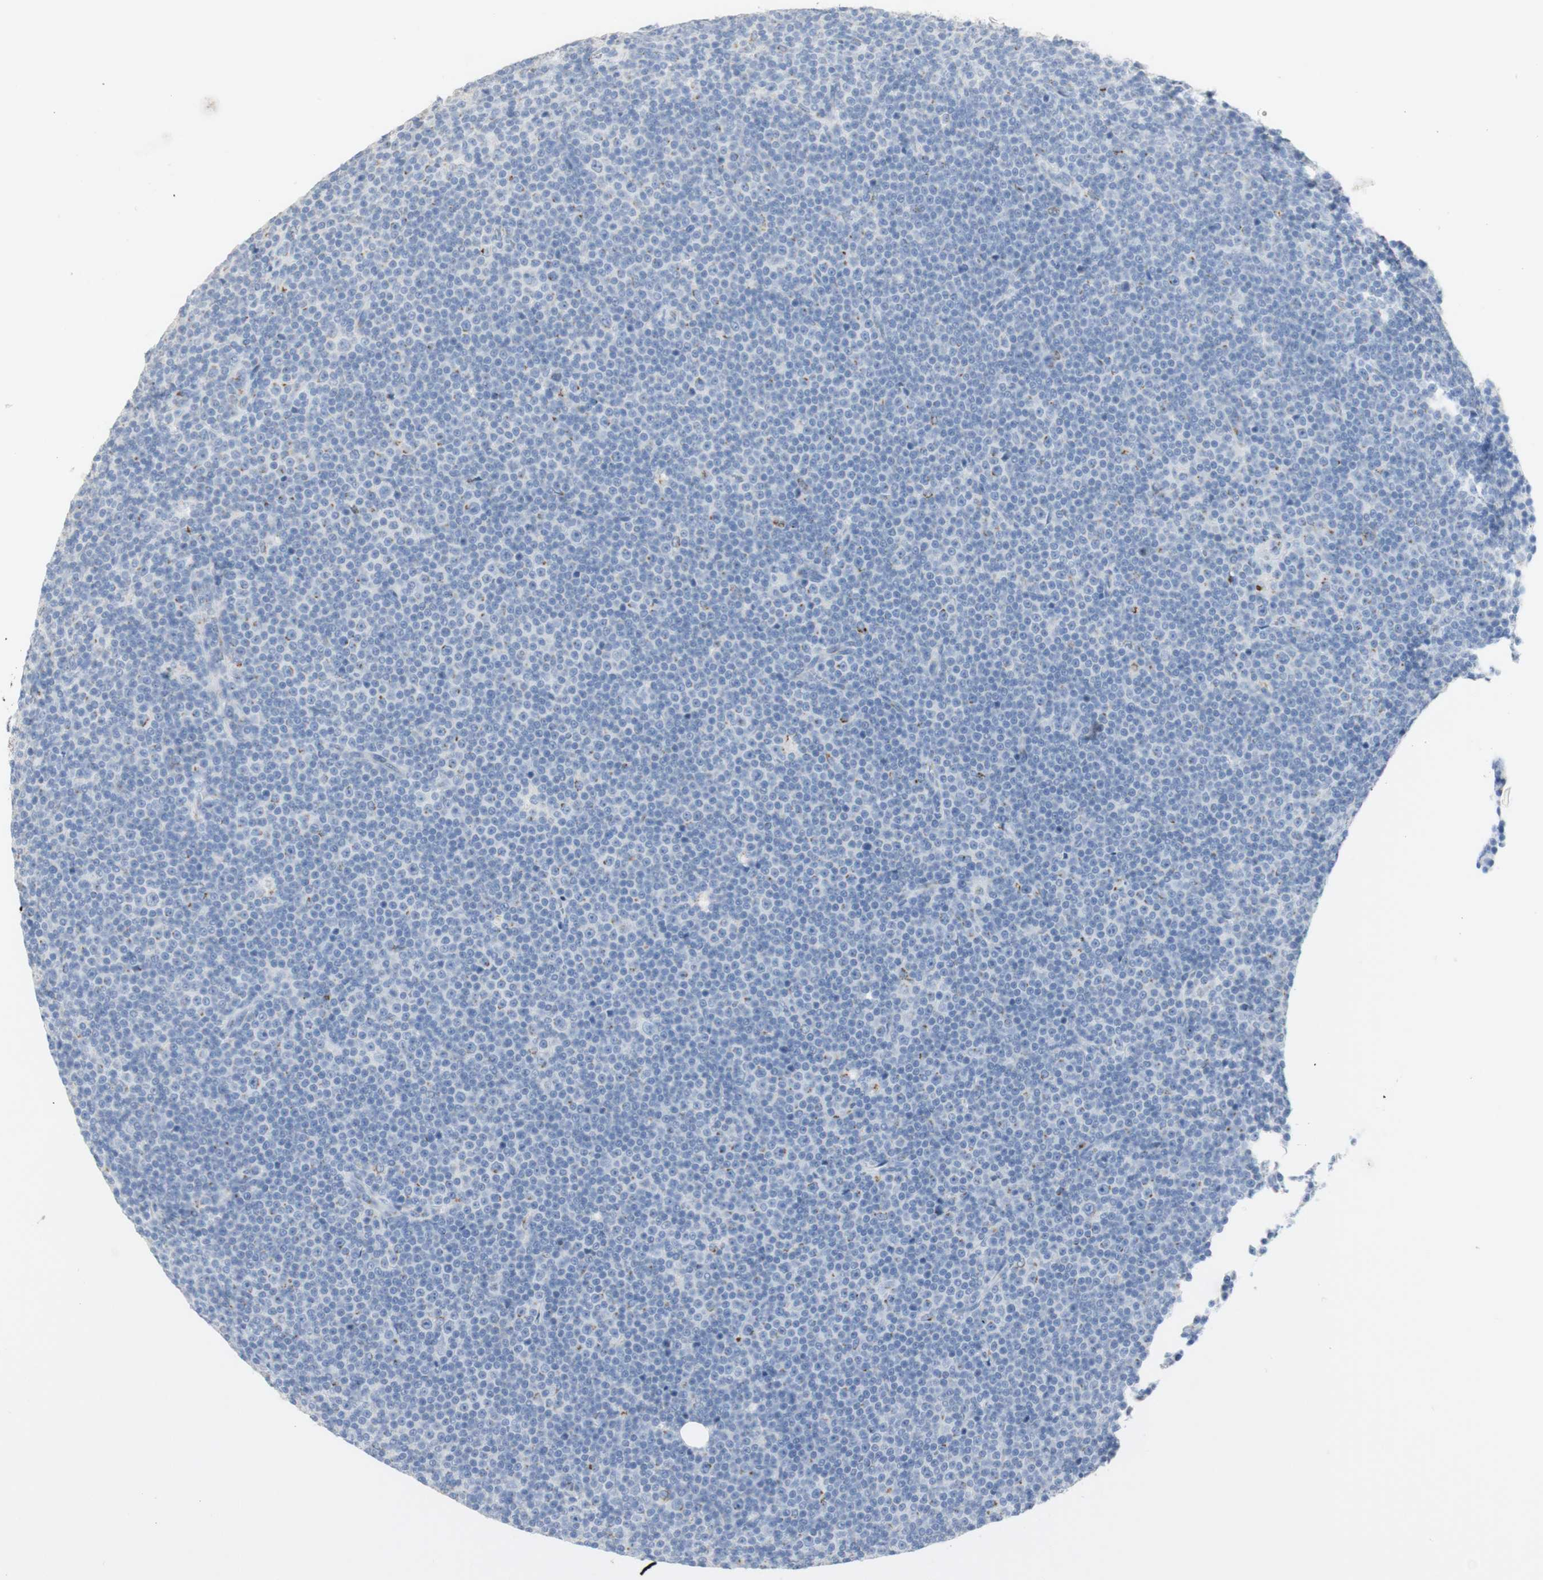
{"staining": {"intensity": "moderate", "quantity": "<25%", "location": "cytoplasmic/membranous"}, "tissue": "lymphoma", "cell_type": "Tumor cells", "image_type": "cancer", "snomed": [{"axis": "morphology", "description": "Malignant lymphoma, non-Hodgkin's type, Low grade"}, {"axis": "topography", "description": "Lymph node"}], "caption": "Protein staining by IHC exhibits moderate cytoplasmic/membranous positivity in about <25% of tumor cells in lymphoma.", "gene": "MANEA", "patient": {"sex": "female", "age": 67}}